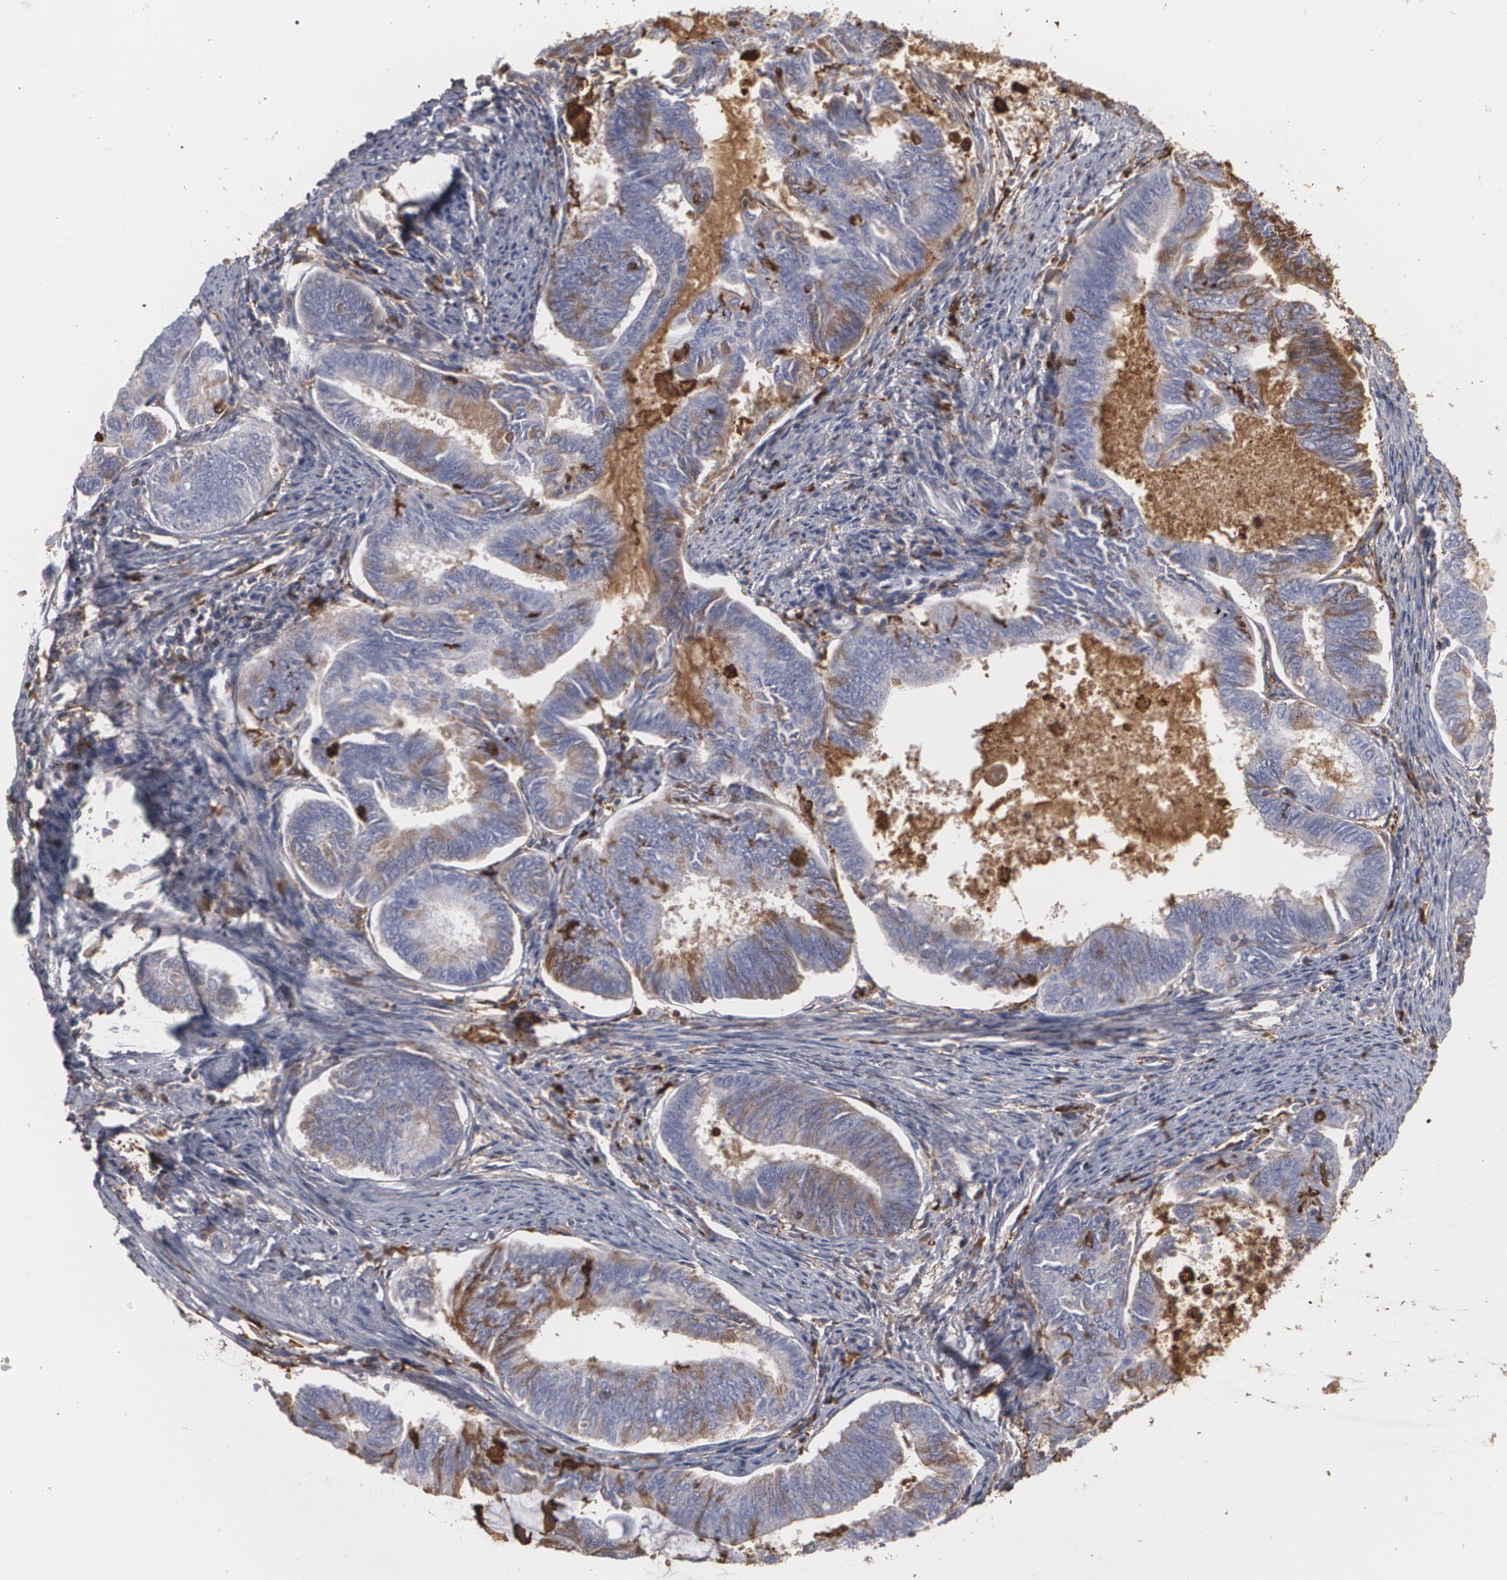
{"staining": {"intensity": "weak", "quantity": "<25%", "location": "cytoplasmic/membranous"}, "tissue": "endometrial cancer", "cell_type": "Tumor cells", "image_type": "cancer", "snomed": [{"axis": "morphology", "description": "Adenocarcinoma, NOS"}, {"axis": "topography", "description": "Endometrium"}], "caption": "This is an IHC image of endometrial cancer. There is no expression in tumor cells.", "gene": "ODC1", "patient": {"sex": "female", "age": 86}}